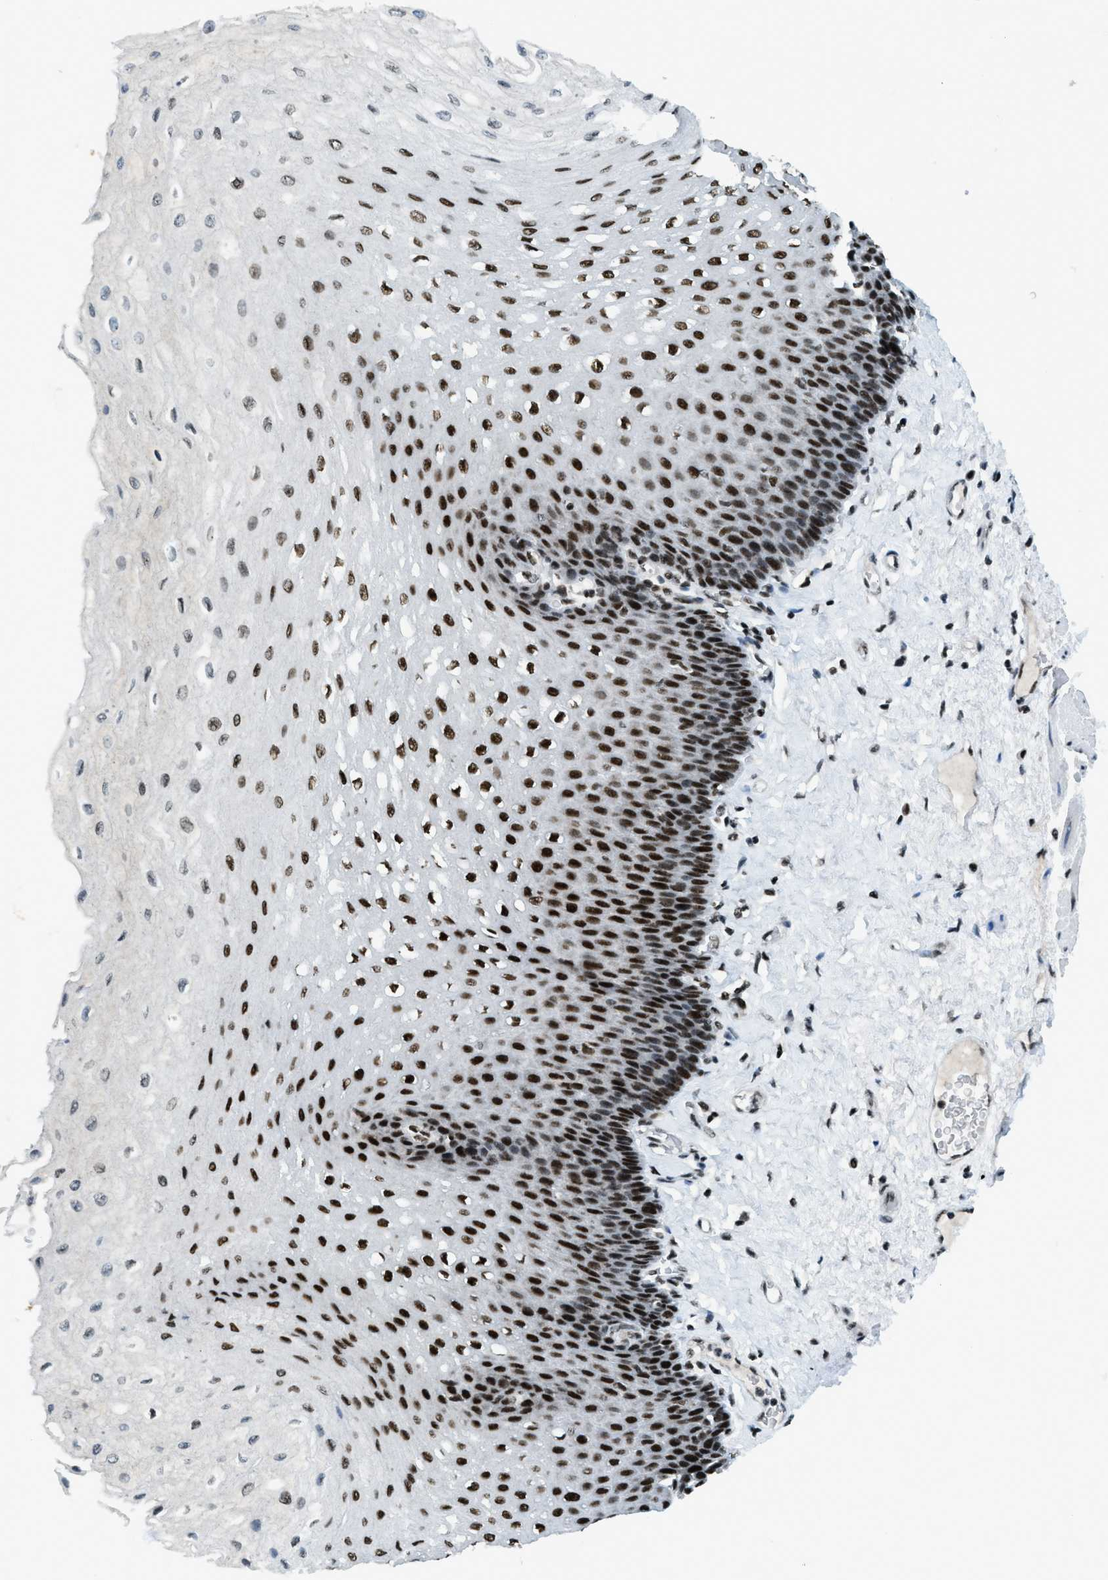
{"staining": {"intensity": "strong", "quantity": ">75%", "location": "nuclear"}, "tissue": "esophagus", "cell_type": "Squamous epithelial cells", "image_type": "normal", "snomed": [{"axis": "morphology", "description": "Normal tissue, NOS"}, {"axis": "topography", "description": "Esophagus"}], "caption": "DAB immunohistochemical staining of normal esophagus reveals strong nuclear protein positivity in about >75% of squamous epithelial cells.", "gene": "RAD51B", "patient": {"sex": "female", "age": 72}}